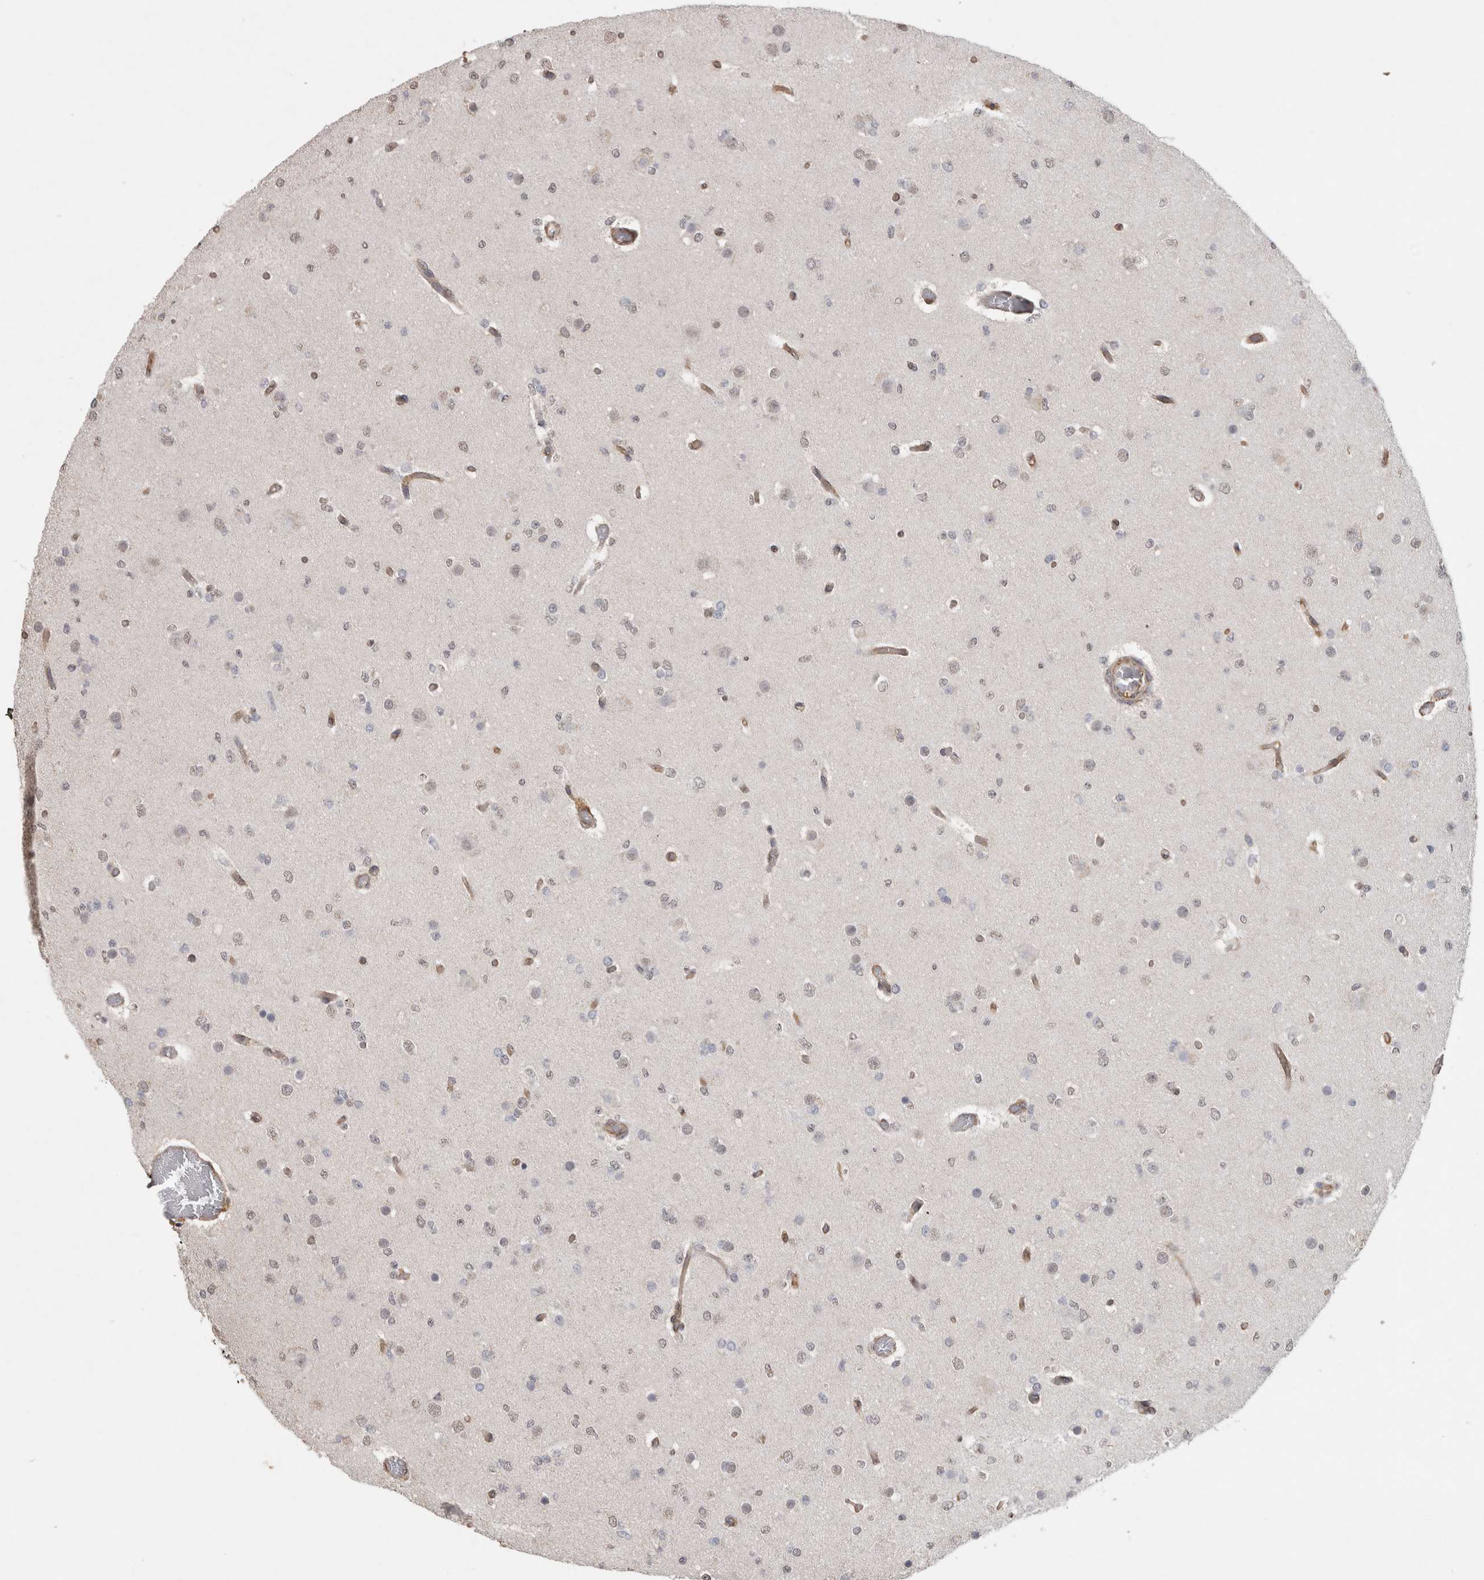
{"staining": {"intensity": "weak", "quantity": "25%-75%", "location": "nuclear"}, "tissue": "glioma", "cell_type": "Tumor cells", "image_type": "cancer", "snomed": [{"axis": "morphology", "description": "Glioma, malignant, Low grade"}, {"axis": "topography", "description": "Brain"}], "caption": "Tumor cells reveal weak nuclear positivity in about 25%-75% of cells in glioma.", "gene": "RECK", "patient": {"sex": "female", "age": 22}}